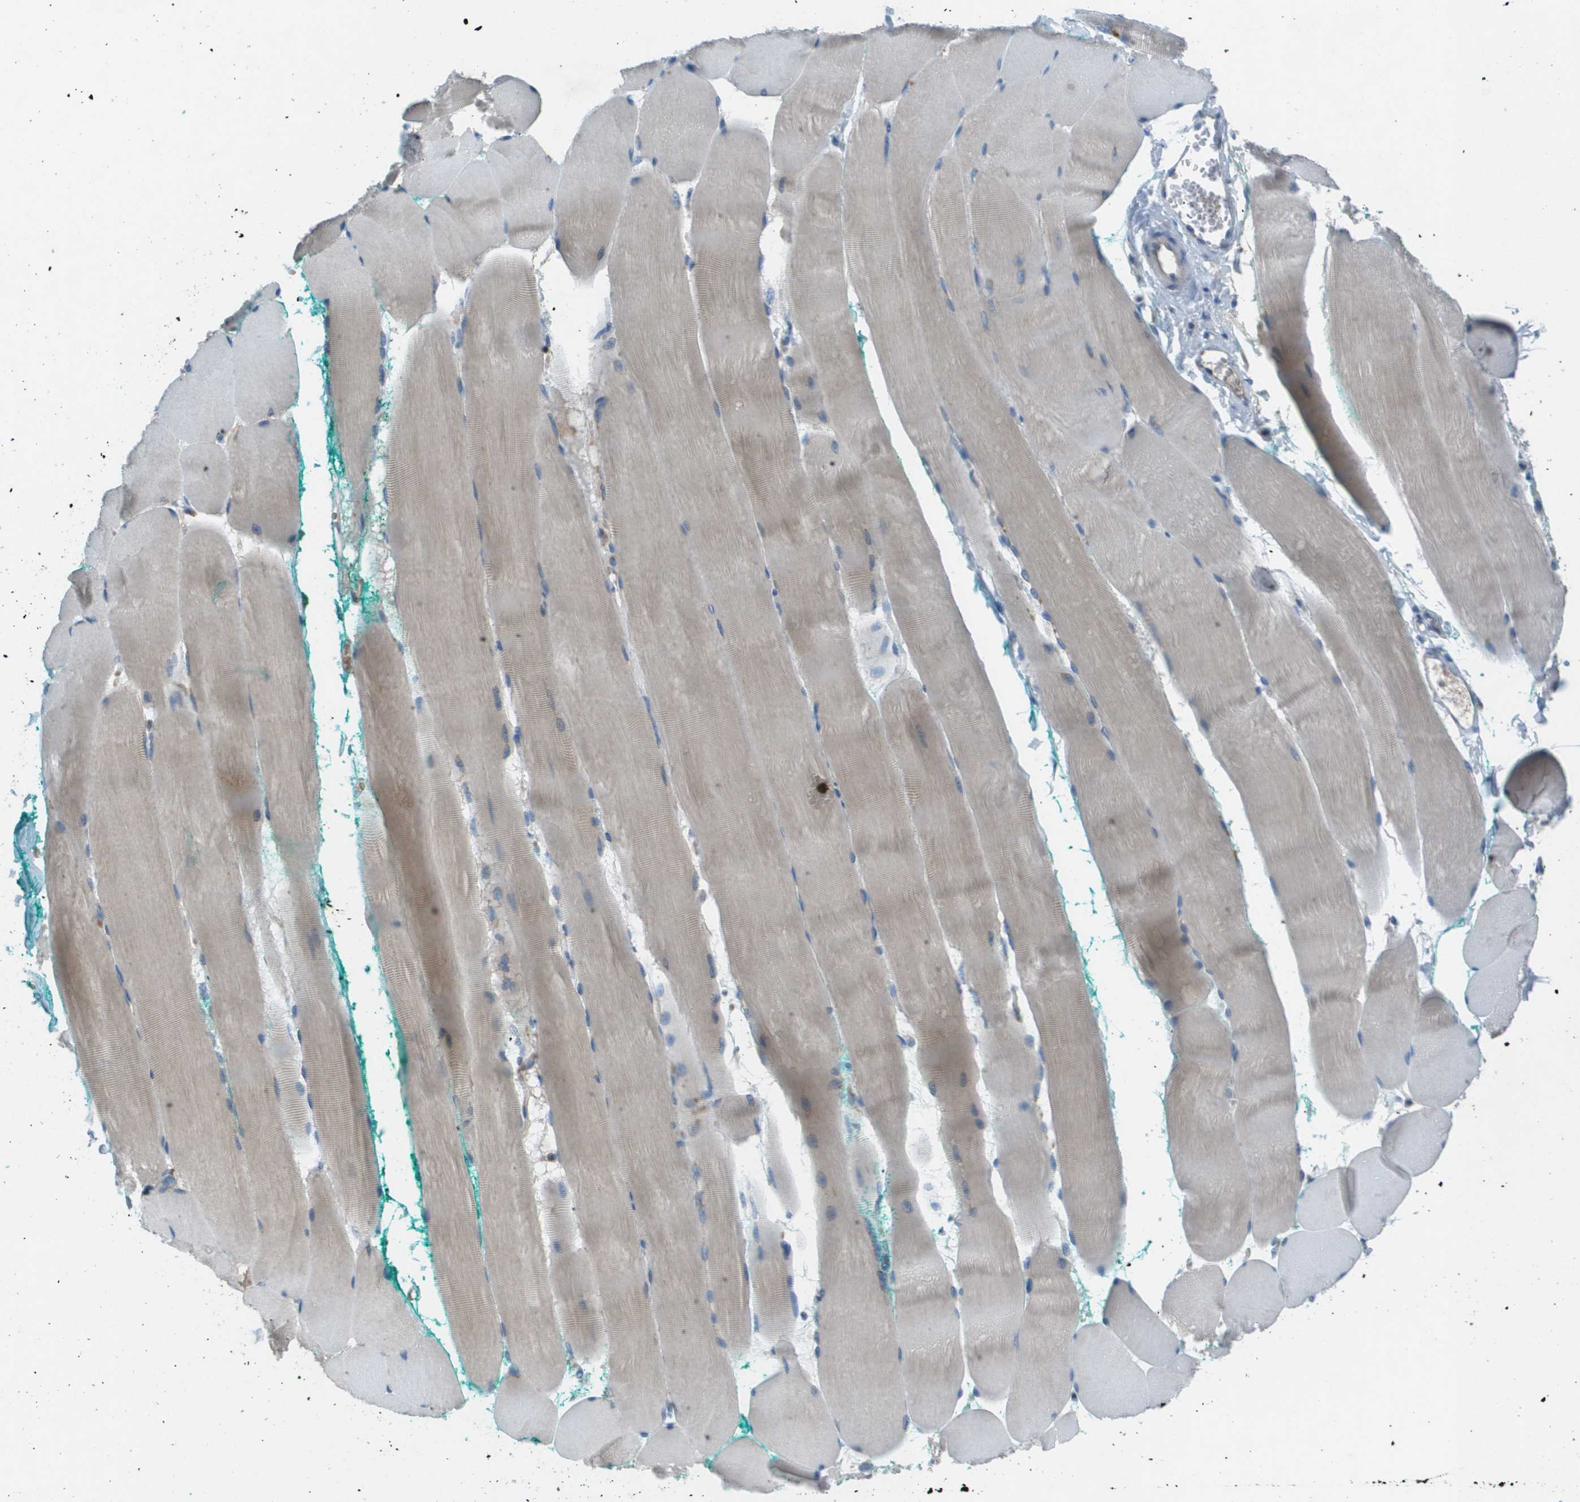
{"staining": {"intensity": "weak", "quantity": "<25%", "location": "cytoplasmic/membranous"}, "tissue": "skeletal muscle", "cell_type": "Myocytes", "image_type": "normal", "snomed": [{"axis": "morphology", "description": "Normal tissue, NOS"}, {"axis": "morphology", "description": "Squamous cell carcinoma, NOS"}, {"axis": "topography", "description": "Skeletal muscle"}], "caption": "This is an IHC image of benign human skeletal muscle. There is no staining in myocytes.", "gene": "CAMK4", "patient": {"sex": "male", "age": 51}}